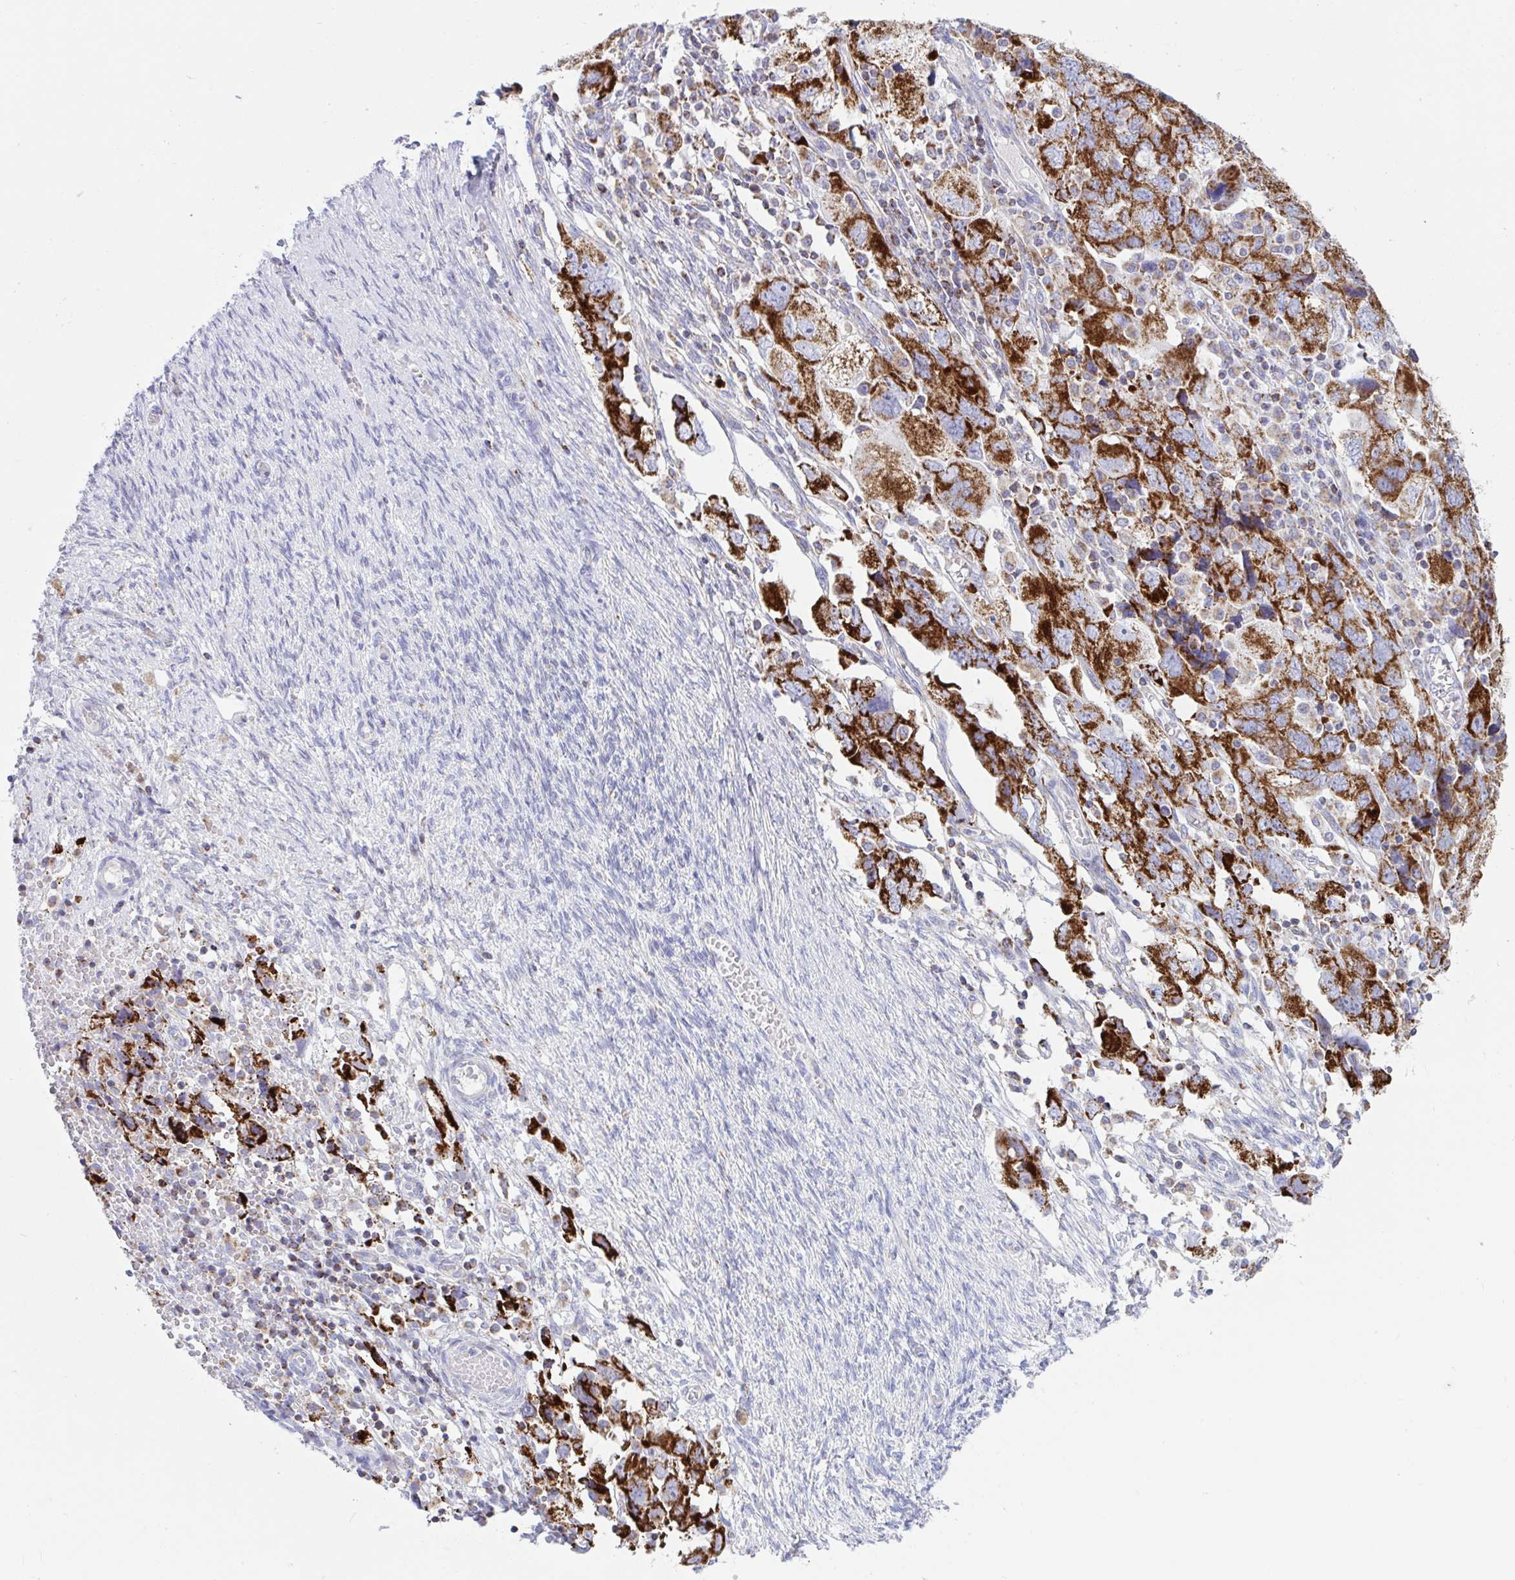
{"staining": {"intensity": "strong", "quantity": ">75%", "location": "cytoplasmic/membranous"}, "tissue": "ovarian cancer", "cell_type": "Tumor cells", "image_type": "cancer", "snomed": [{"axis": "morphology", "description": "Carcinoma, NOS"}, {"axis": "morphology", "description": "Cystadenocarcinoma, serous, NOS"}, {"axis": "topography", "description": "Ovary"}], "caption": "Immunohistochemical staining of ovarian cancer demonstrates high levels of strong cytoplasmic/membranous protein staining in about >75% of tumor cells.", "gene": "HSPE1", "patient": {"sex": "female", "age": 69}}